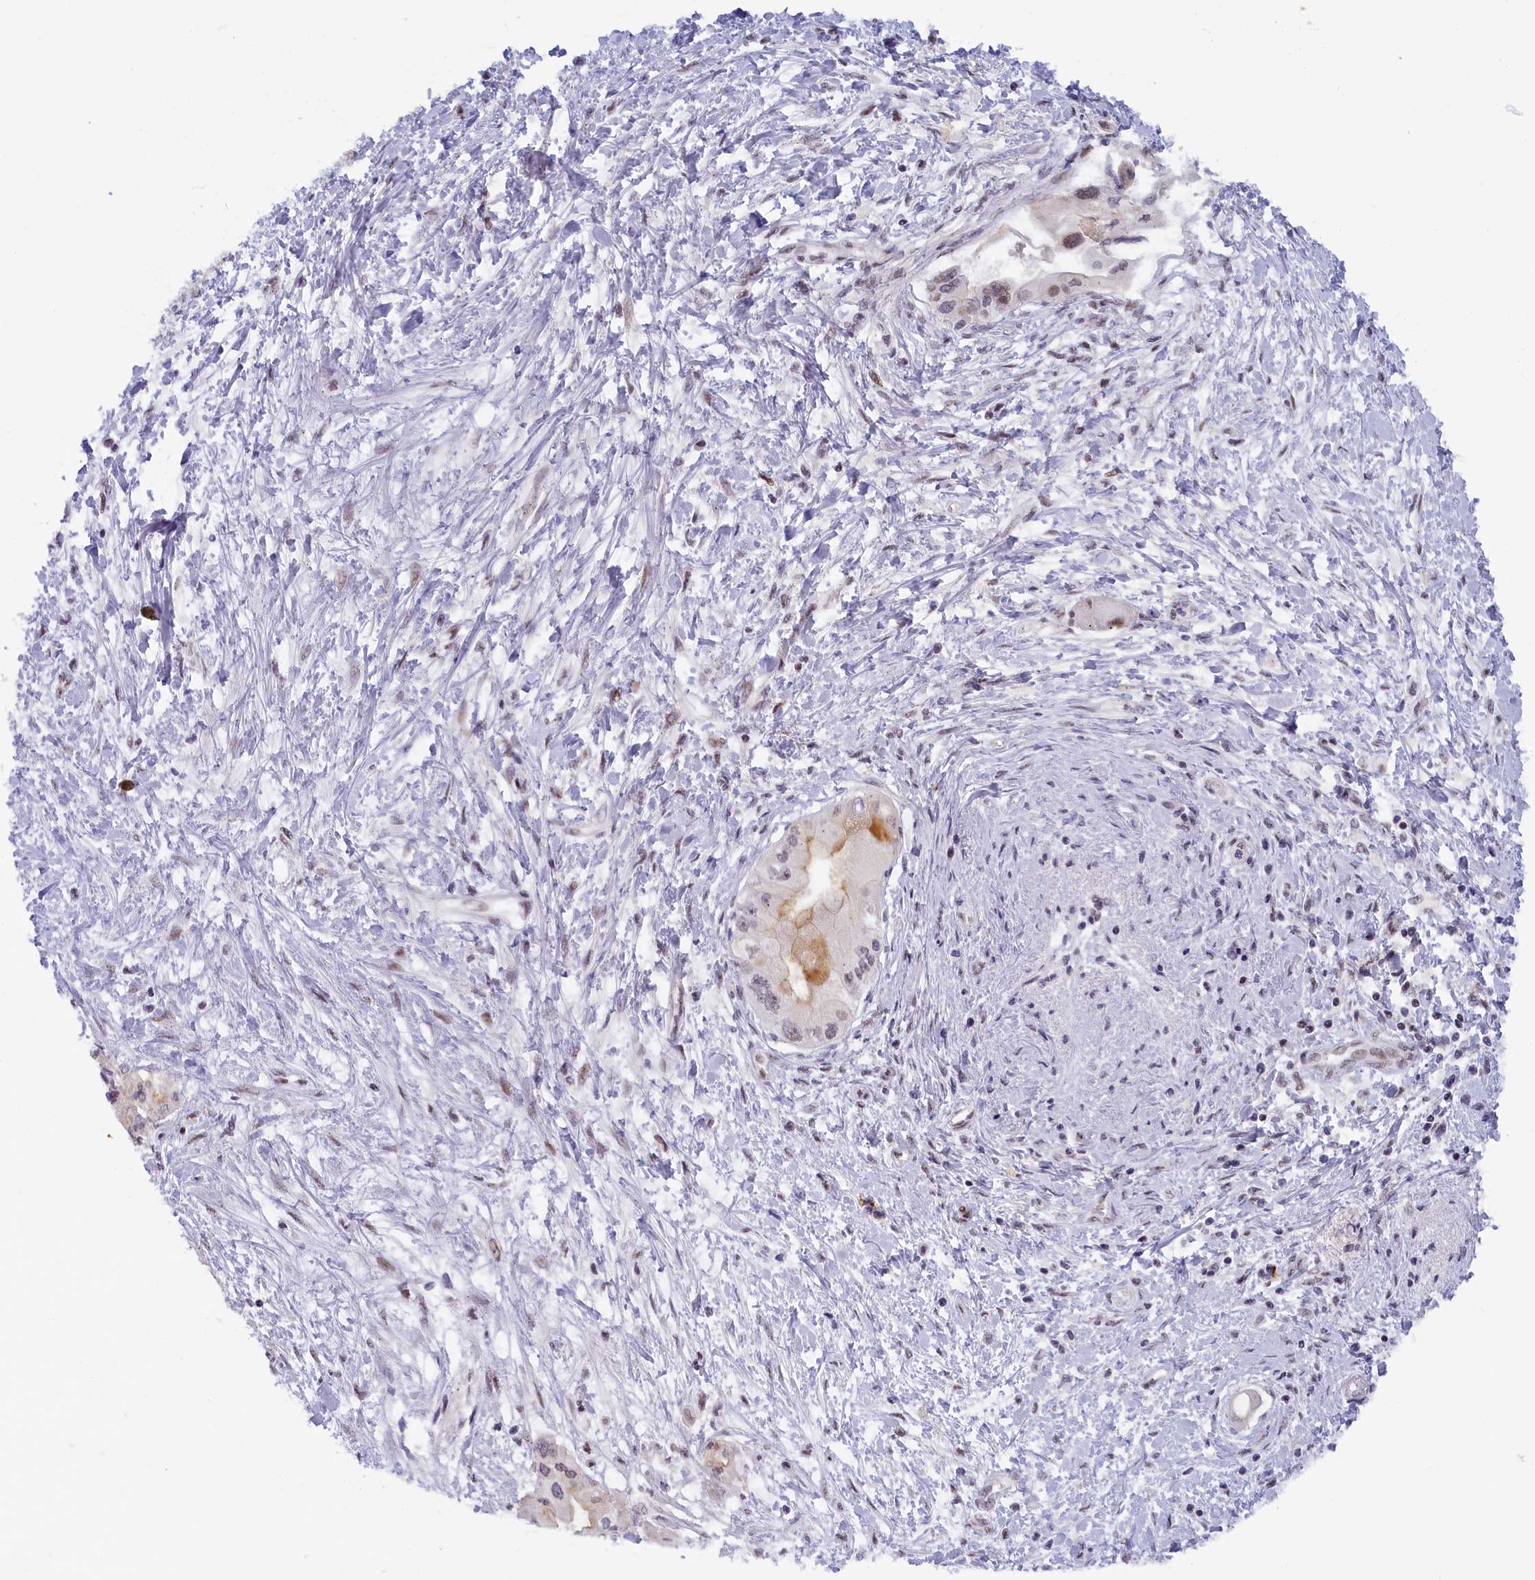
{"staining": {"intensity": "moderate", "quantity": "25%-75%", "location": "cytoplasmic/membranous,nuclear"}, "tissue": "pancreatic cancer", "cell_type": "Tumor cells", "image_type": "cancer", "snomed": [{"axis": "morphology", "description": "Adenocarcinoma, NOS"}, {"axis": "topography", "description": "Pancreas"}], "caption": "Brown immunohistochemical staining in human adenocarcinoma (pancreatic) exhibits moderate cytoplasmic/membranous and nuclear positivity in about 25%-75% of tumor cells.", "gene": "SEC31B", "patient": {"sex": "male", "age": 46}}